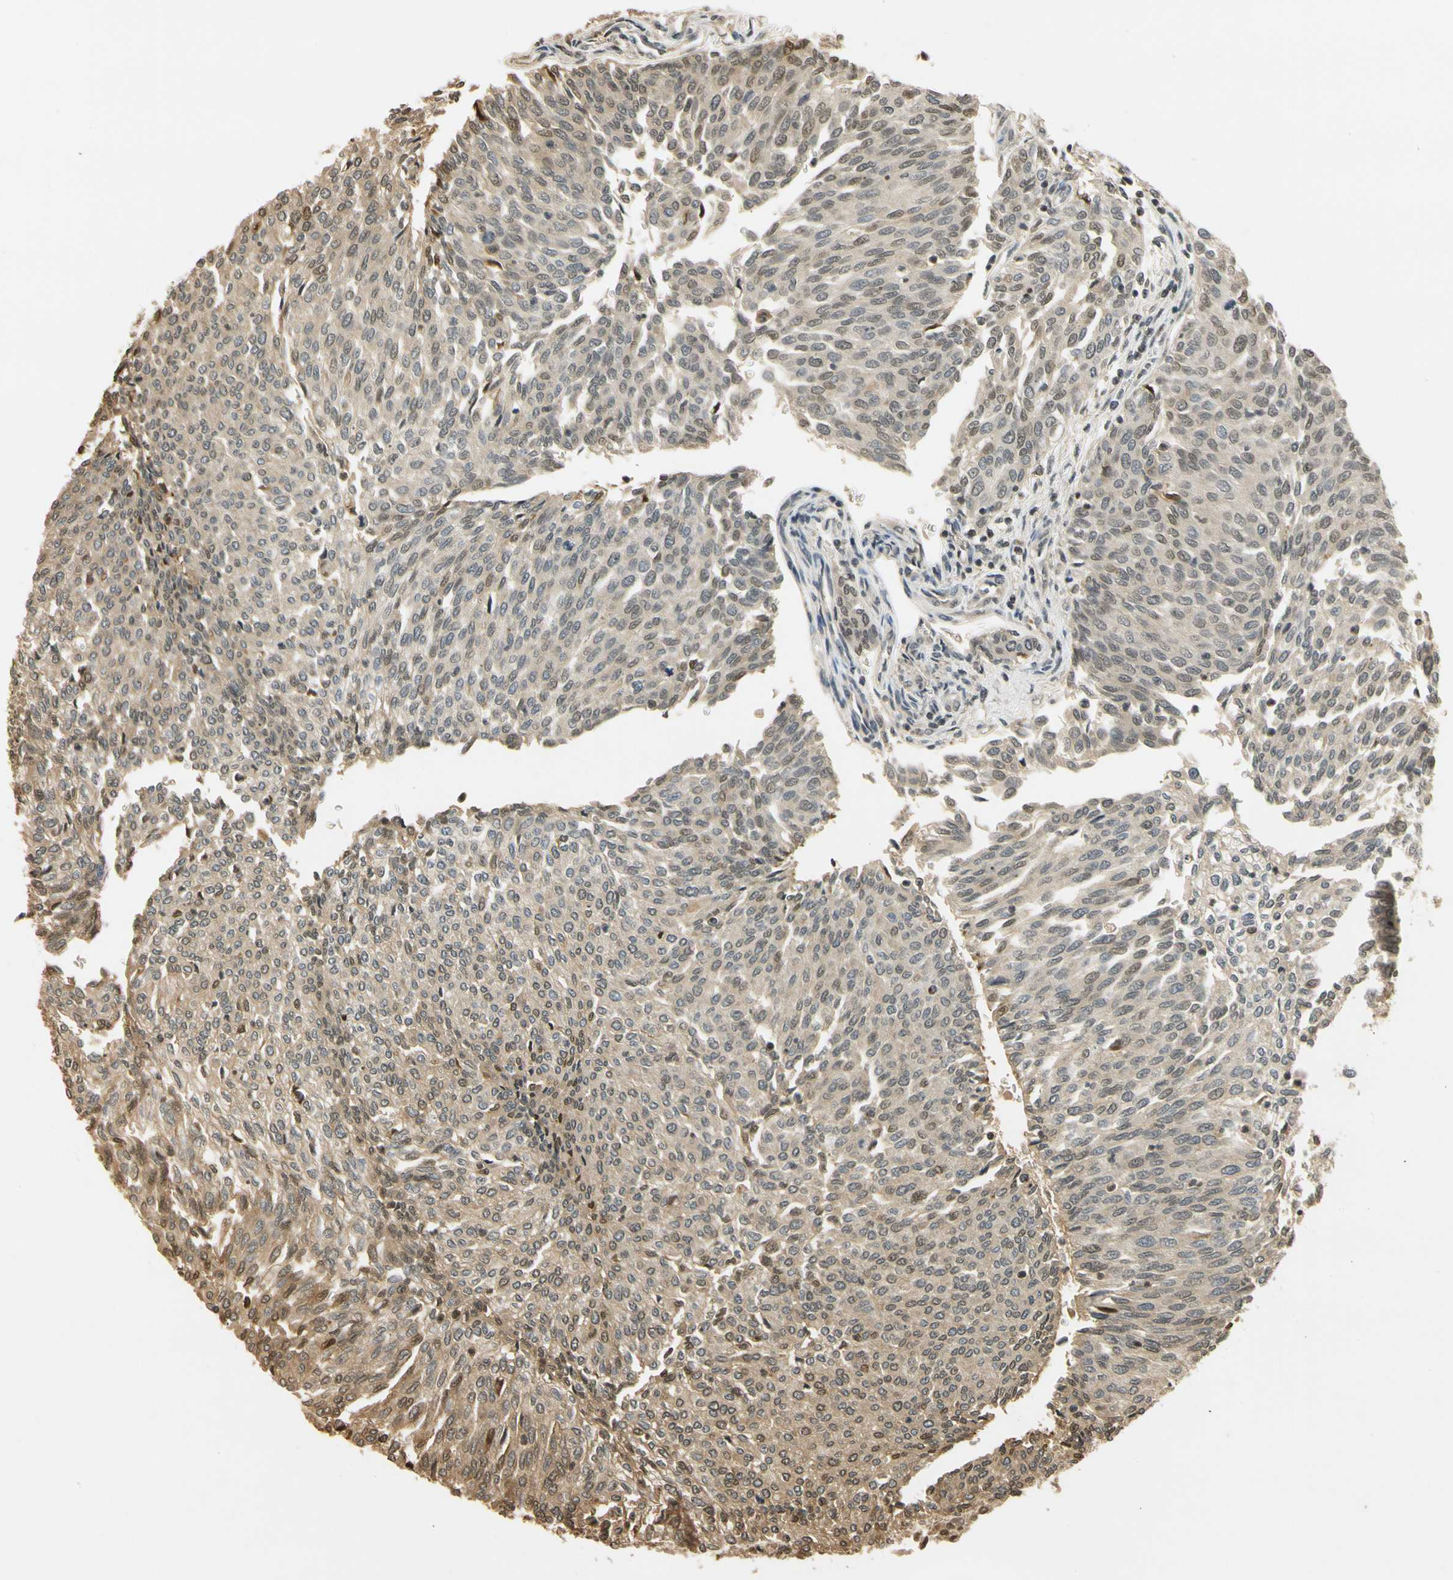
{"staining": {"intensity": "weak", "quantity": ">75%", "location": "cytoplasmic/membranous"}, "tissue": "urothelial cancer", "cell_type": "Tumor cells", "image_type": "cancer", "snomed": [{"axis": "morphology", "description": "Urothelial carcinoma, Low grade"}, {"axis": "topography", "description": "Urinary bladder"}], "caption": "High-magnification brightfield microscopy of urothelial cancer stained with DAB (3,3'-diaminobenzidine) (brown) and counterstained with hematoxylin (blue). tumor cells exhibit weak cytoplasmic/membranous staining is seen in about>75% of cells.", "gene": "SOD1", "patient": {"sex": "female", "age": 79}}